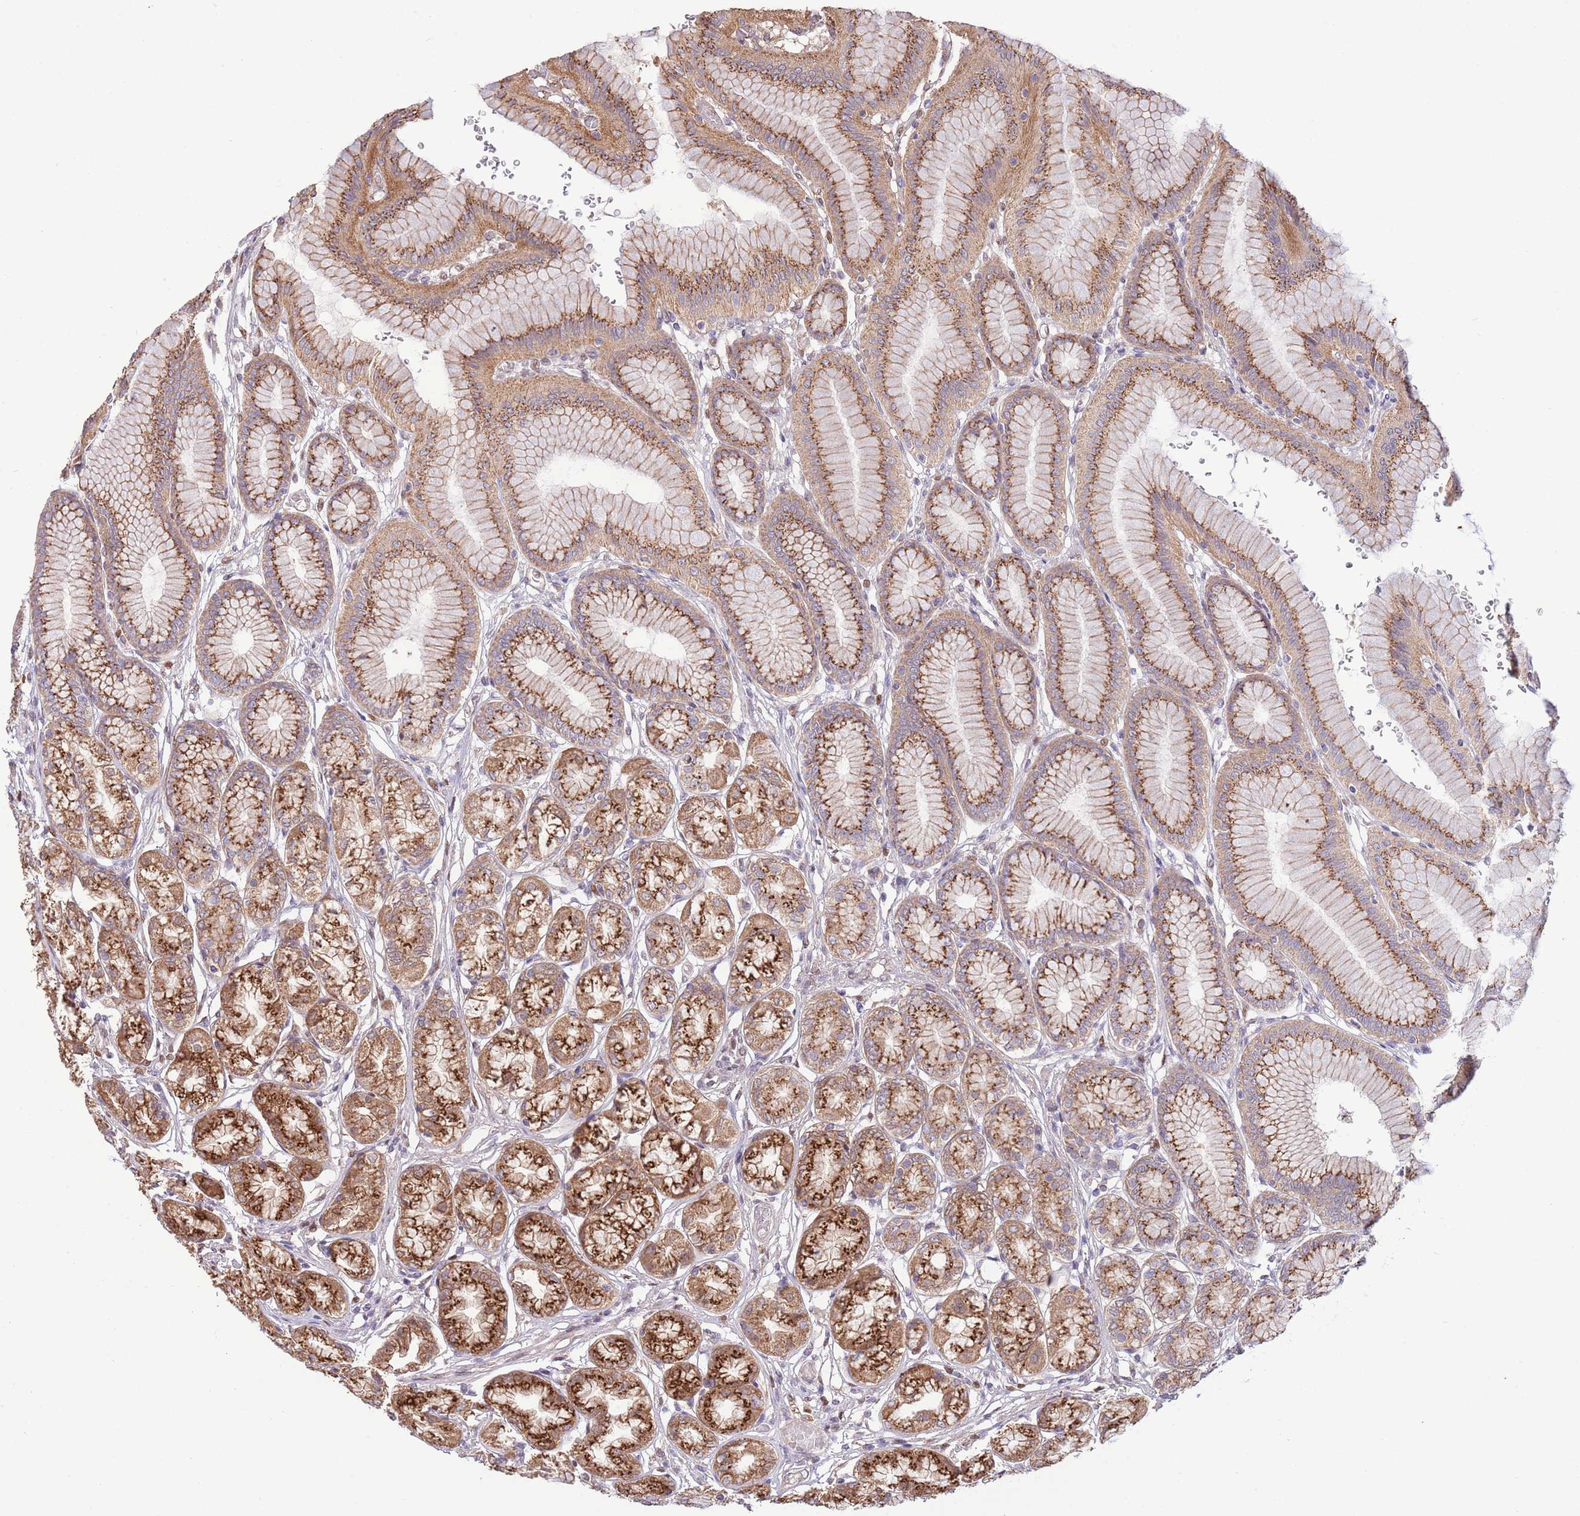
{"staining": {"intensity": "strong", "quantity": ">75%", "location": "cytoplasmic/membranous"}, "tissue": "stomach", "cell_type": "Glandular cells", "image_type": "normal", "snomed": [{"axis": "morphology", "description": "Normal tissue, NOS"}, {"axis": "morphology", "description": "Adenocarcinoma, NOS"}, {"axis": "morphology", "description": "Adenocarcinoma, High grade"}, {"axis": "topography", "description": "Stomach, upper"}, {"axis": "topography", "description": "Stomach"}], "caption": "Approximately >75% of glandular cells in unremarkable stomach demonstrate strong cytoplasmic/membranous protein positivity as visualized by brown immunohistochemical staining.", "gene": "ARL2BP", "patient": {"sex": "female", "age": 65}}